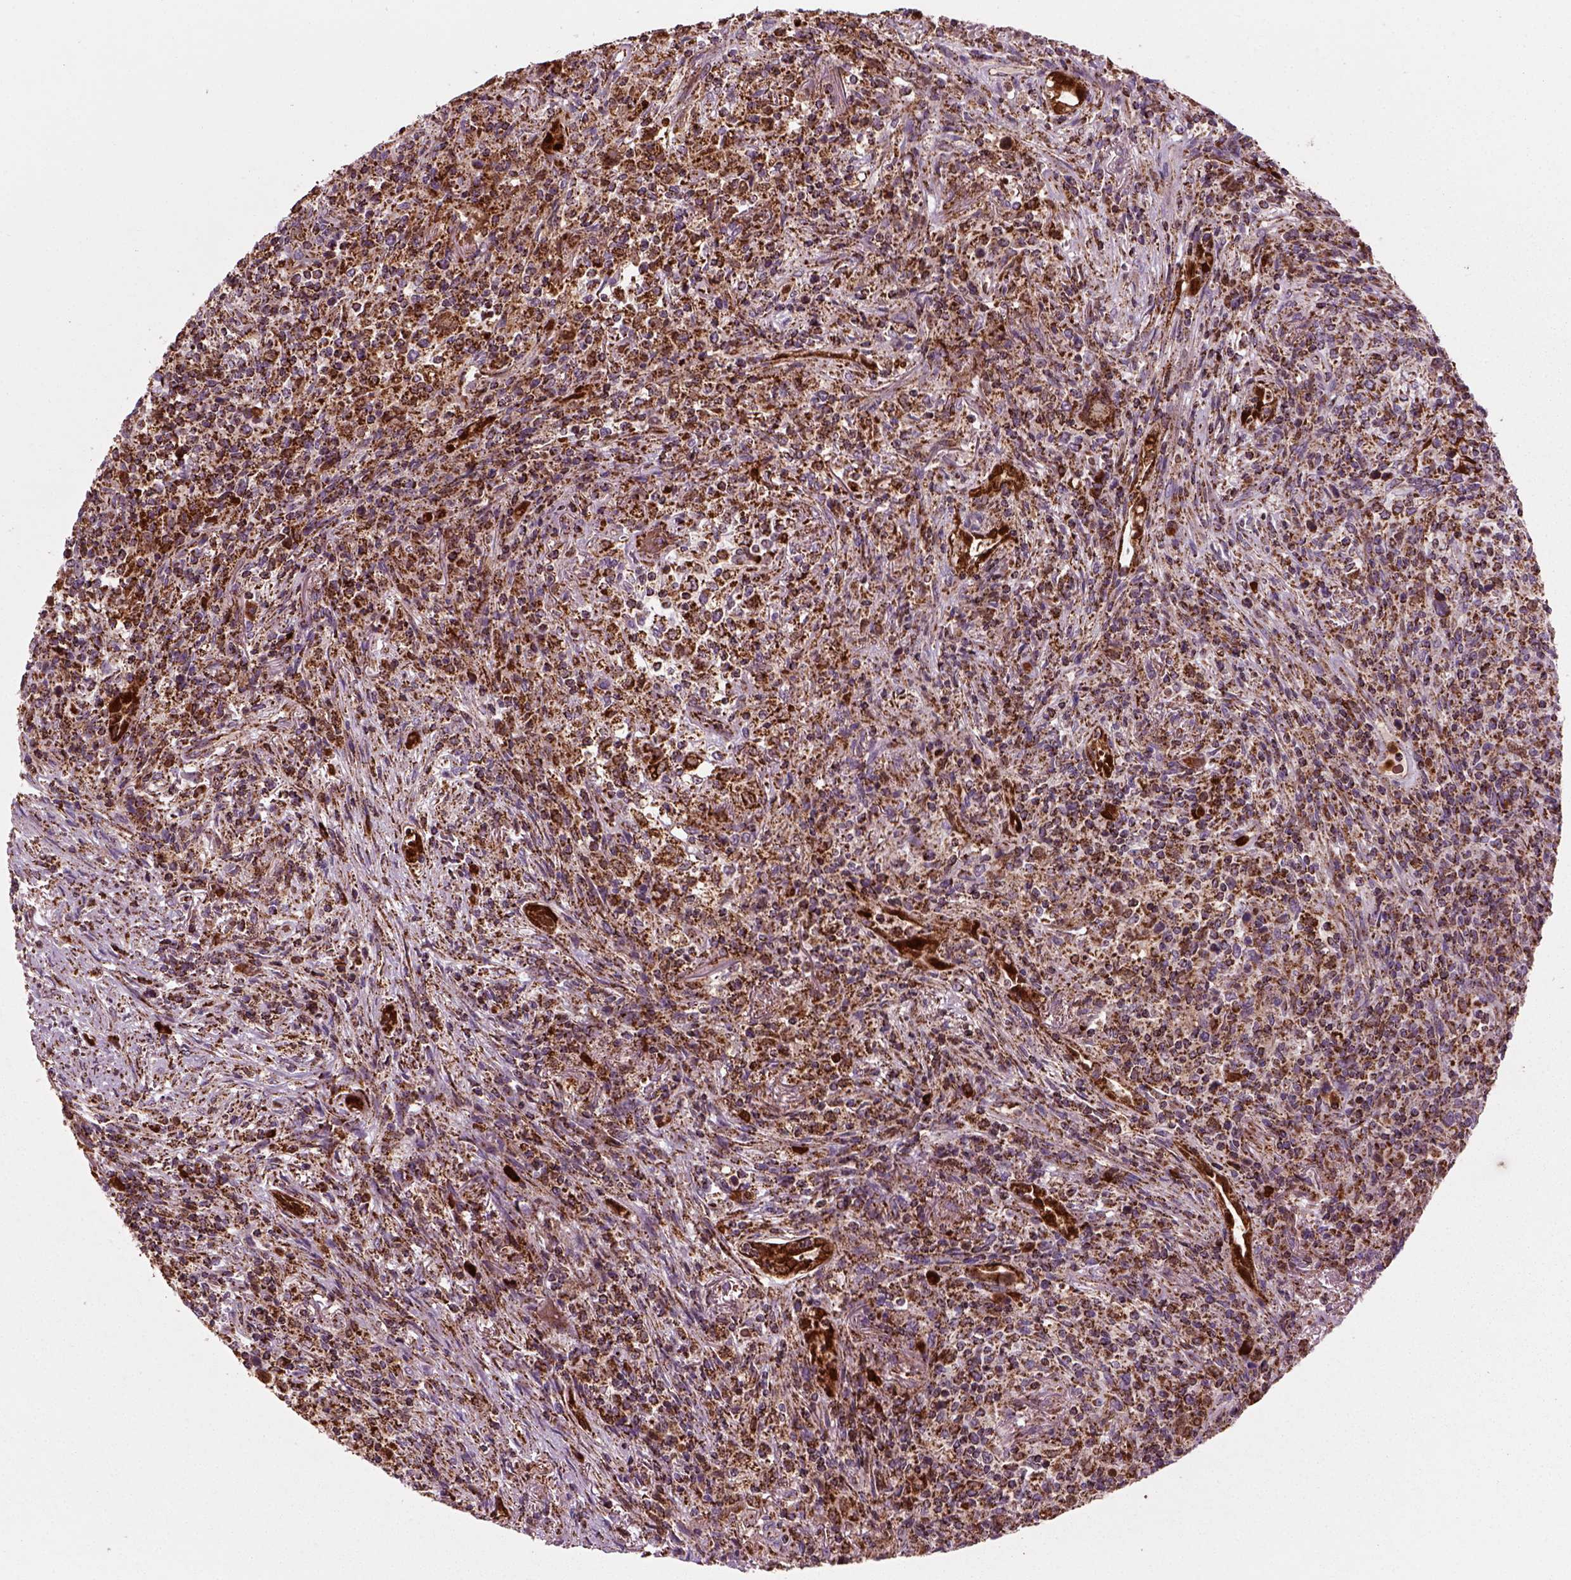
{"staining": {"intensity": "strong", "quantity": ">75%", "location": "cytoplasmic/membranous"}, "tissue": "lymphoma", "cell_type": "Tumor cells", "image_type": "cancer", "snomed": [{"axis": "morphology", "description": "Malignant lymphoma, non-Hodgkin's type, High grade"}, {"axis": "topography", "description": "Lung"}], "caption": "Strong cytoplasmic/membranous positivity is identified in approximately >75% of tumor cells in malignant lymphoma, non-Hodgkin's type (high-grade).", "gene": "NUDT16L1", "patient": {"sex": "male", "age": 79}}